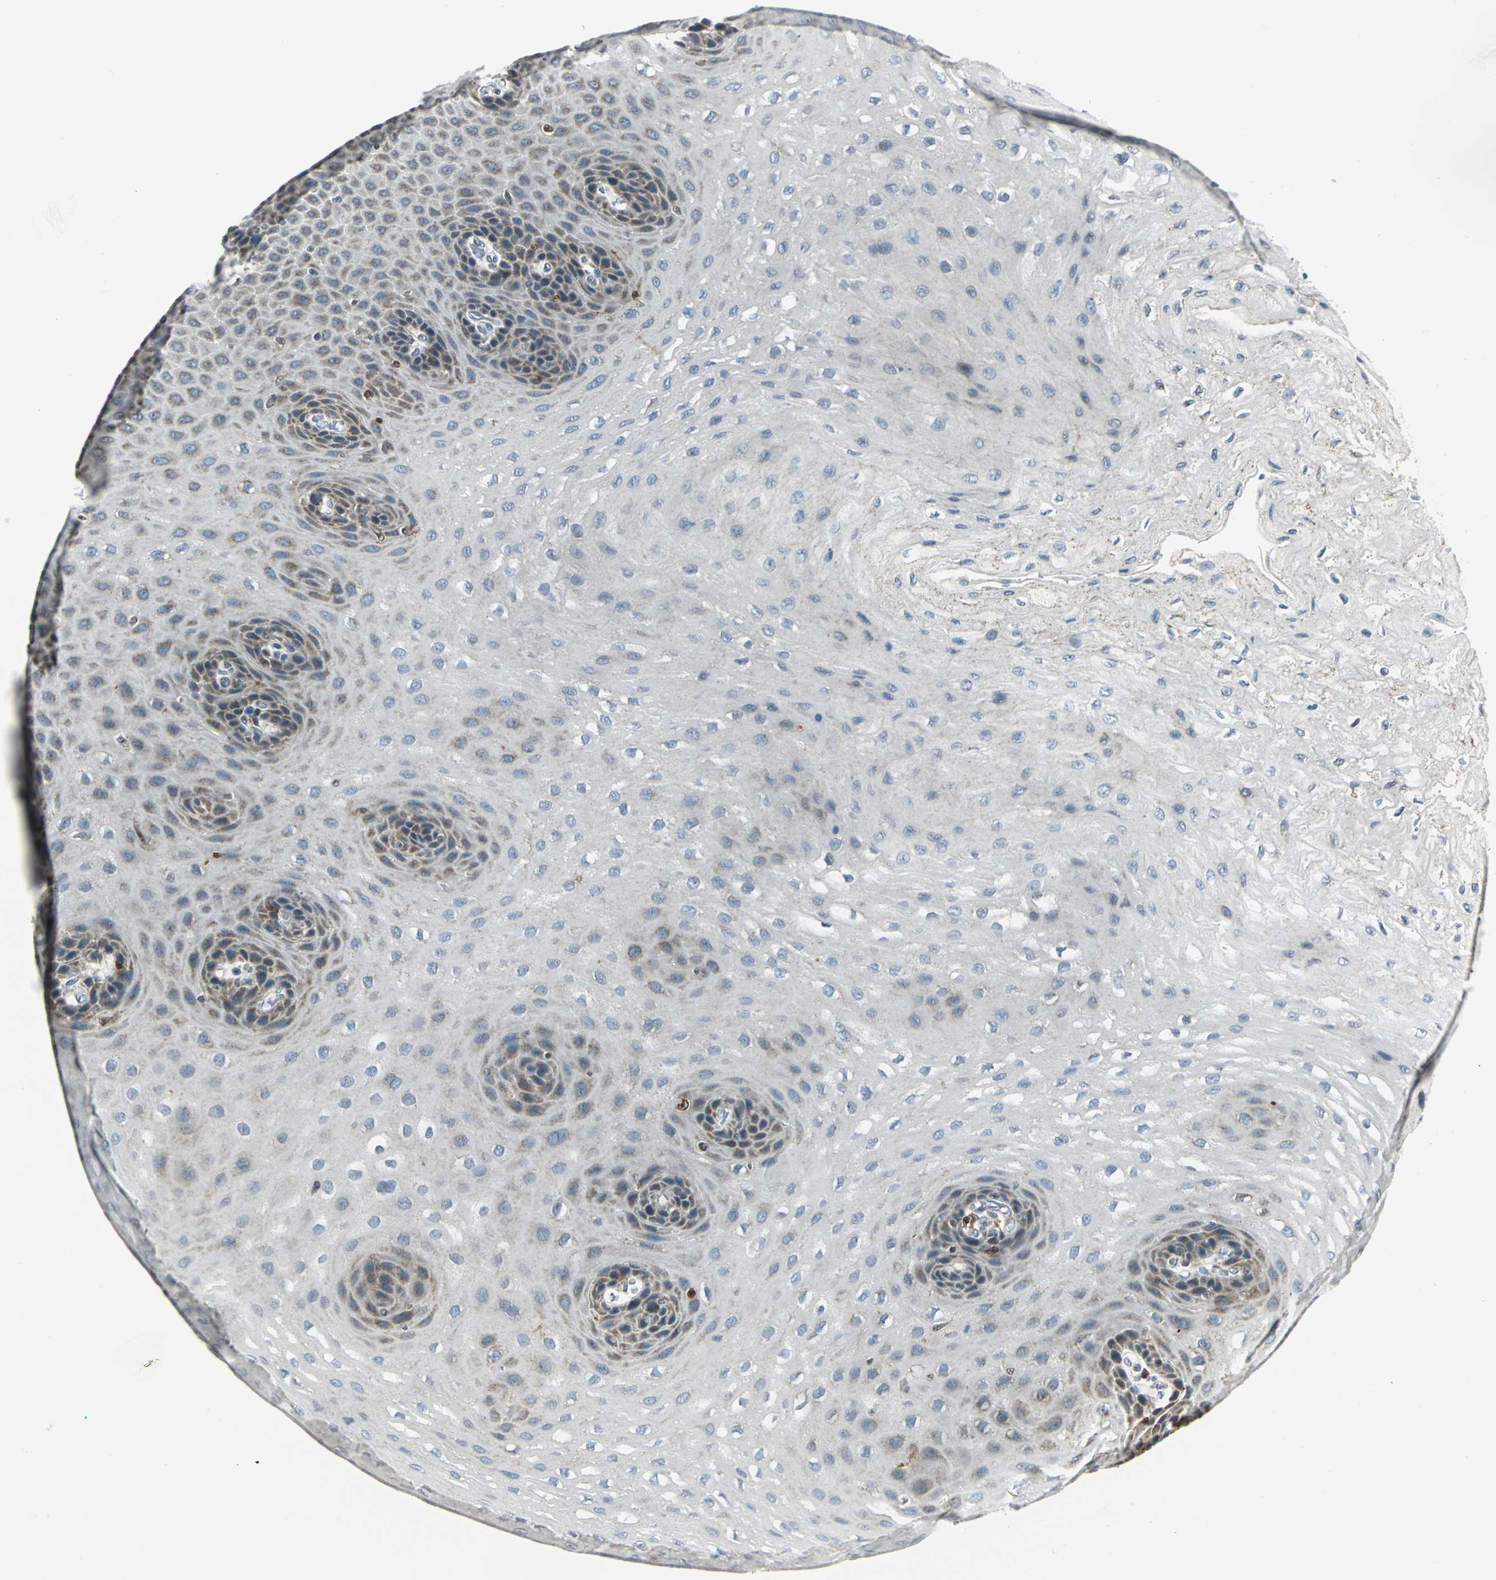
{"staining": {"intensity": "weak", "quantity": "<25%", "location": "cytoplasmic/membranous"}, "tissue": "esophagus", "cell_type": "Squamous epithelial cells", "image_type": "normal", "snomed": [{"axis": "morphology", "description": "Normal tissue, NOS"}, {"axis": "topography", "description": "Esophagus"}], "caption": "Immunohistochemical staining of unremarkable esophagus reveals no significant staining in squamous epithelial cells.", "gene": "USP40", "patient": {"sex": "female", "age": 72}}